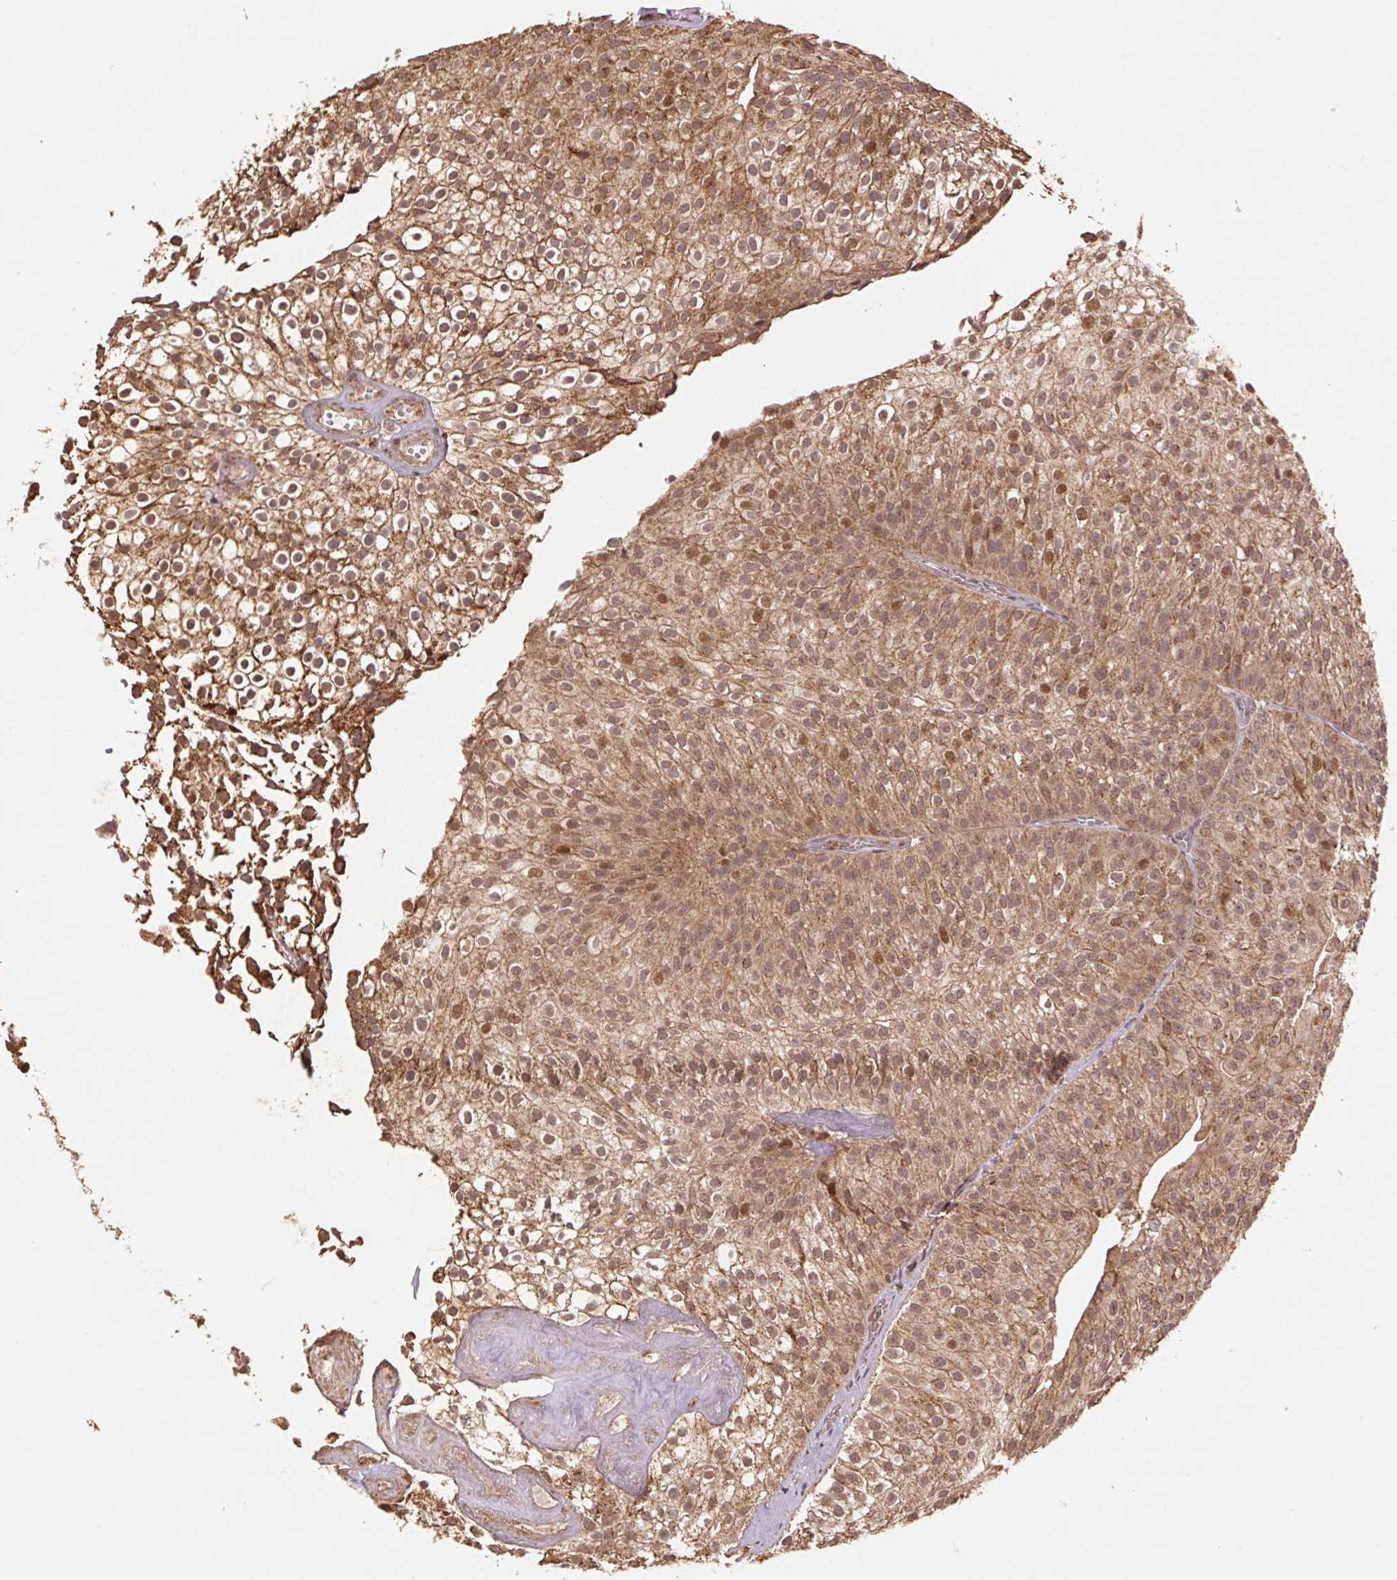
{"staining": {"intensity": "moderate", "quantity": ">75%", "location": "cytoplasmic/membranous,nuclear"}, "tissue": "urothelial cancer", "cell_type": "Tumor cells", "image_type": "cancer", "snomed": [{"axis": "morphology", "description": "Urothelial carcinoma, Low grade"}, {"axis": "topography", "description": "Urinary bladder"}], "caption": "This is an image of immunohistochemistry staining of low-grade urothelial carcinoma, which shows moderate expression in the cytoplasmic/membranous and nuclear of tumor cells.", "gene": "PDHA1", "patient": {"sex": "male", "age": 70}}